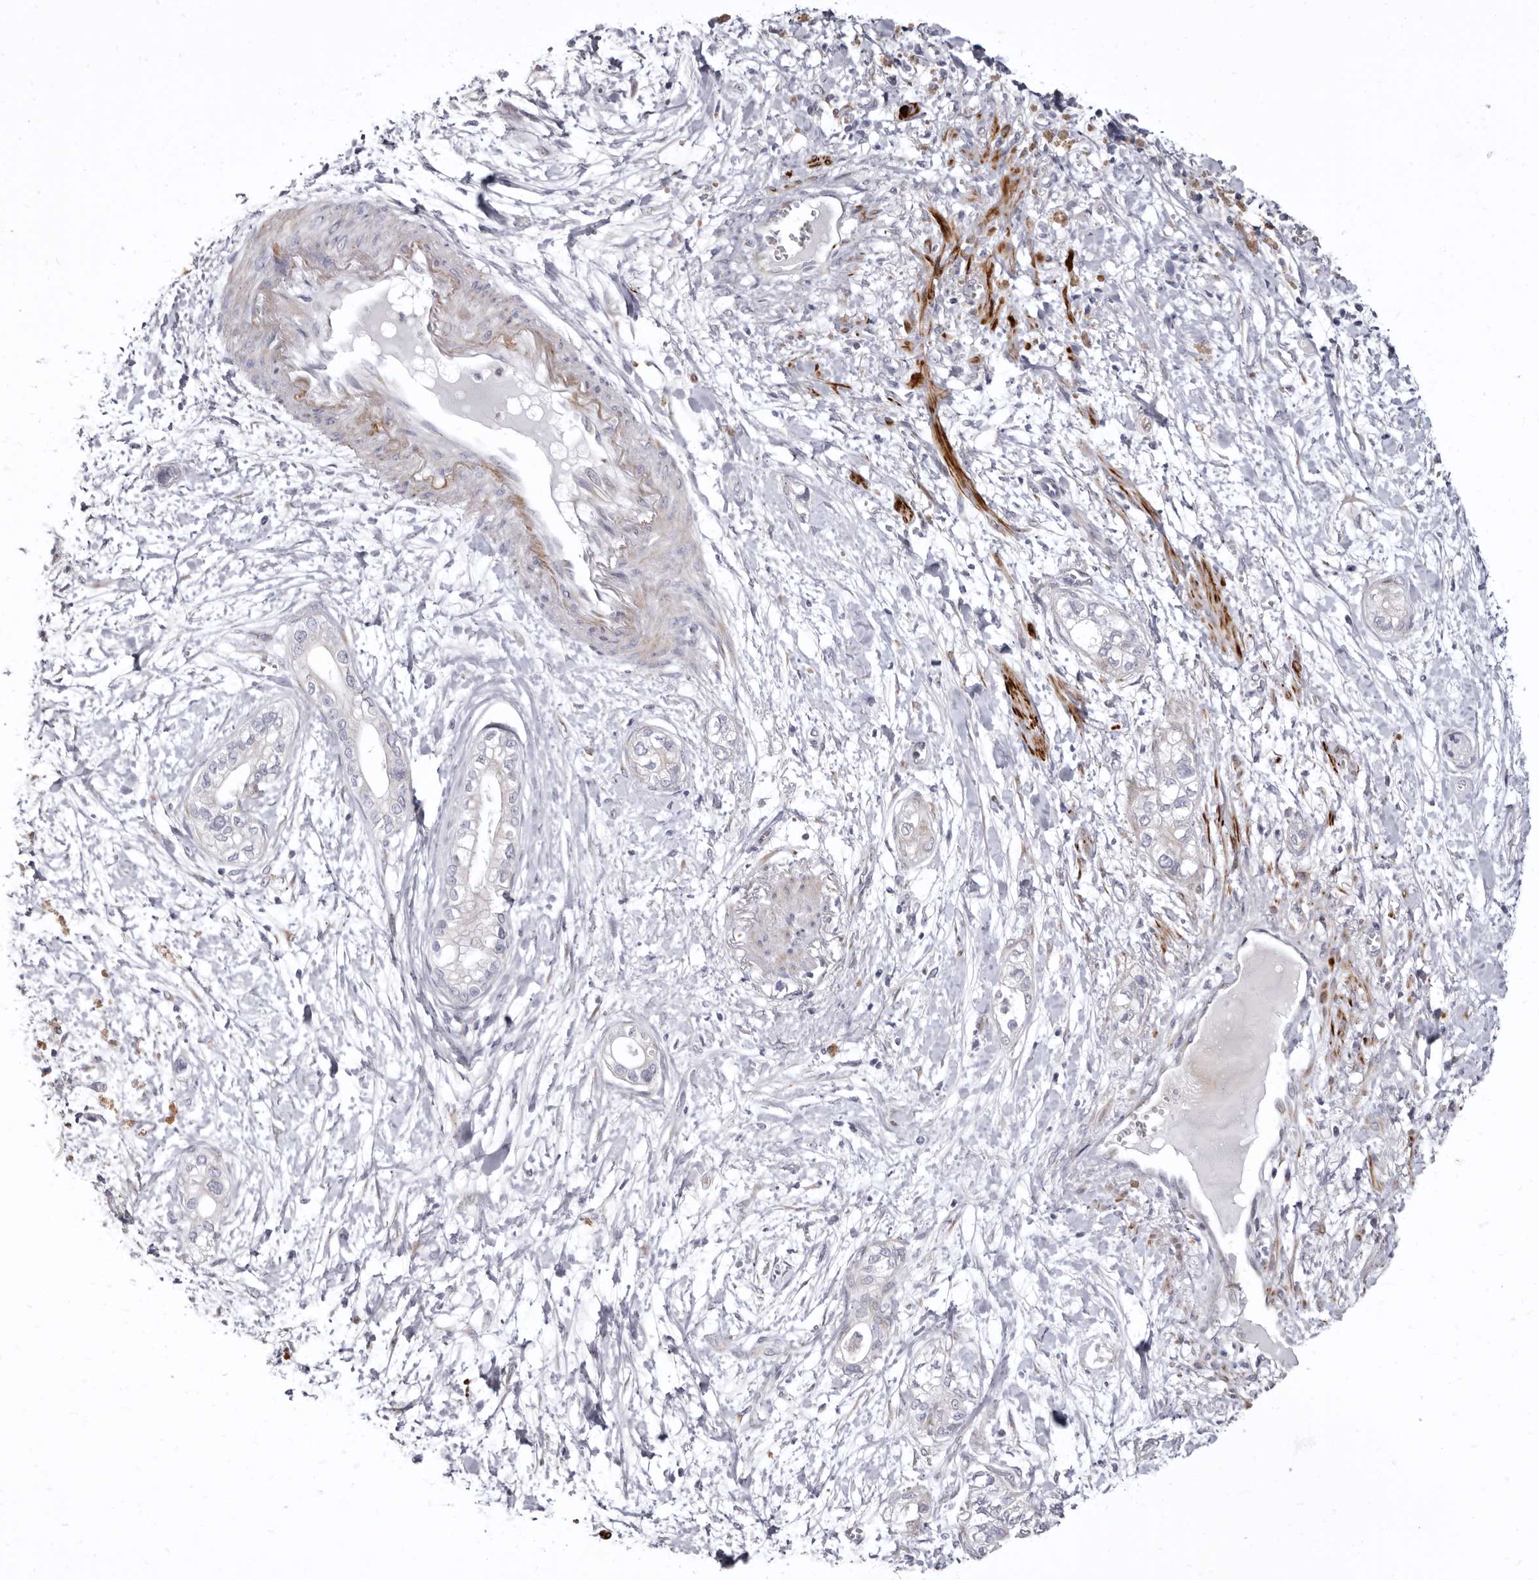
{"staining": {"intensity": "negative", "quantity": "none", "location": "none"}, "tissue": "pancreatic cancer", "cell_type": "Tumor cells", "image_type": "cancer", "snomed": [{"axis": "morphology", "description": "Adenocarcinoma, NOS"}, {"axis": "topography", "description": "Pancreas"}], "caption": "Tumor cells are negative for protein expression in human pancreatic adenocarcinoma. Nuclei are stained in blue.", "gene": "AIDA", "patient": {"sex": "male", "age": 68}}